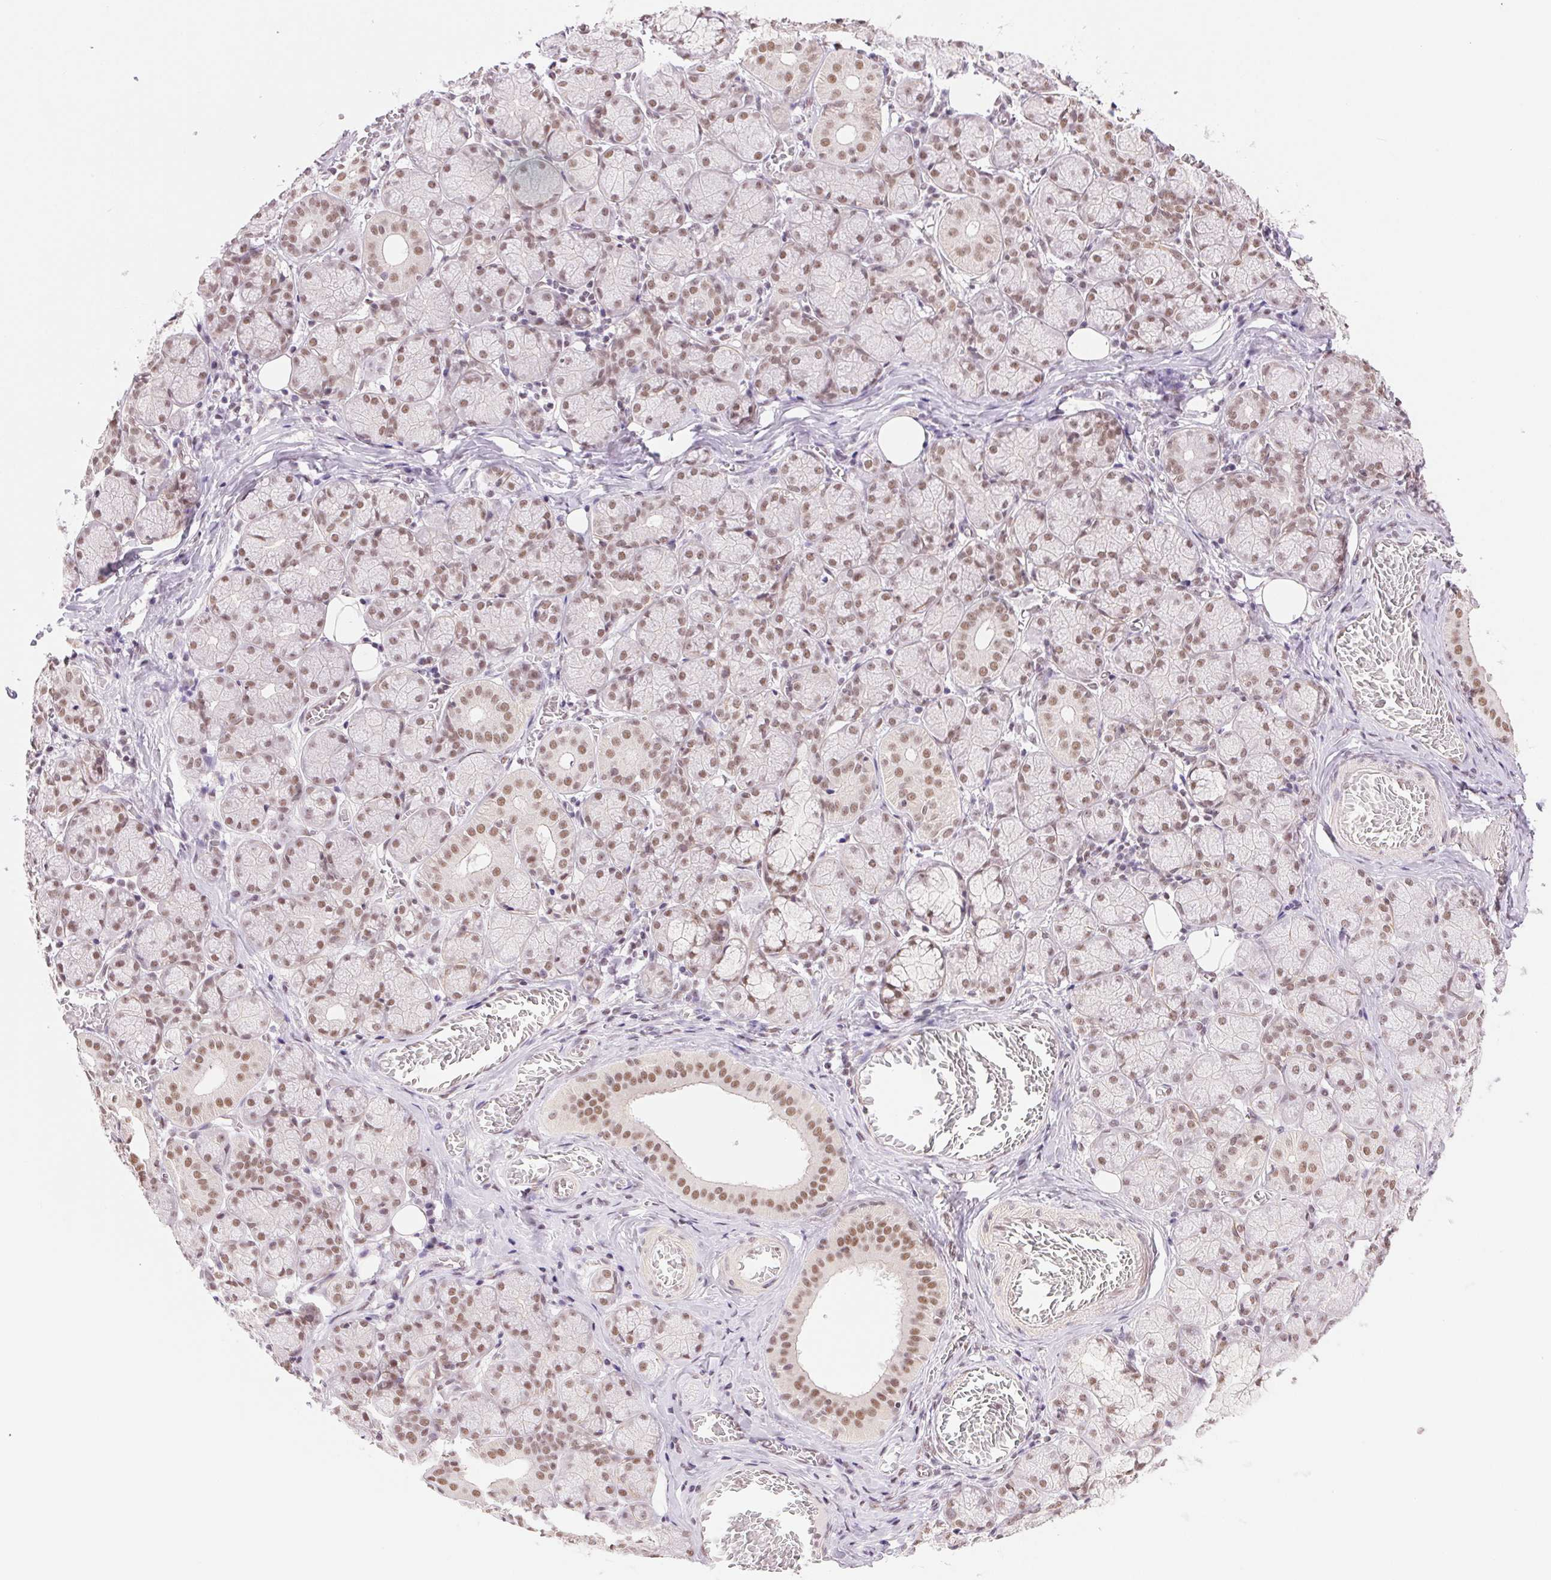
{"staining": {"intensity": "moderate", "quantity": ">75%", "location": "nuclear"}, "tissue": "salivary gland", "cell_type": "Glandular cells", "image_type": "normal", "snomed": [{"axis": "morphology", "description": "Normal tissue, NOS"}, {"axis": "topography", "description": "Salivary gland"}, {"axis": "topography", "description": "Peripheral nerve tissue"}], "caption": "A brown stain shows moderate nuclear staining of a protein in glandular cells of benign salivary gland.", "gene": "RPRD1B", "patient": {"sex": "female", "age": 24}}